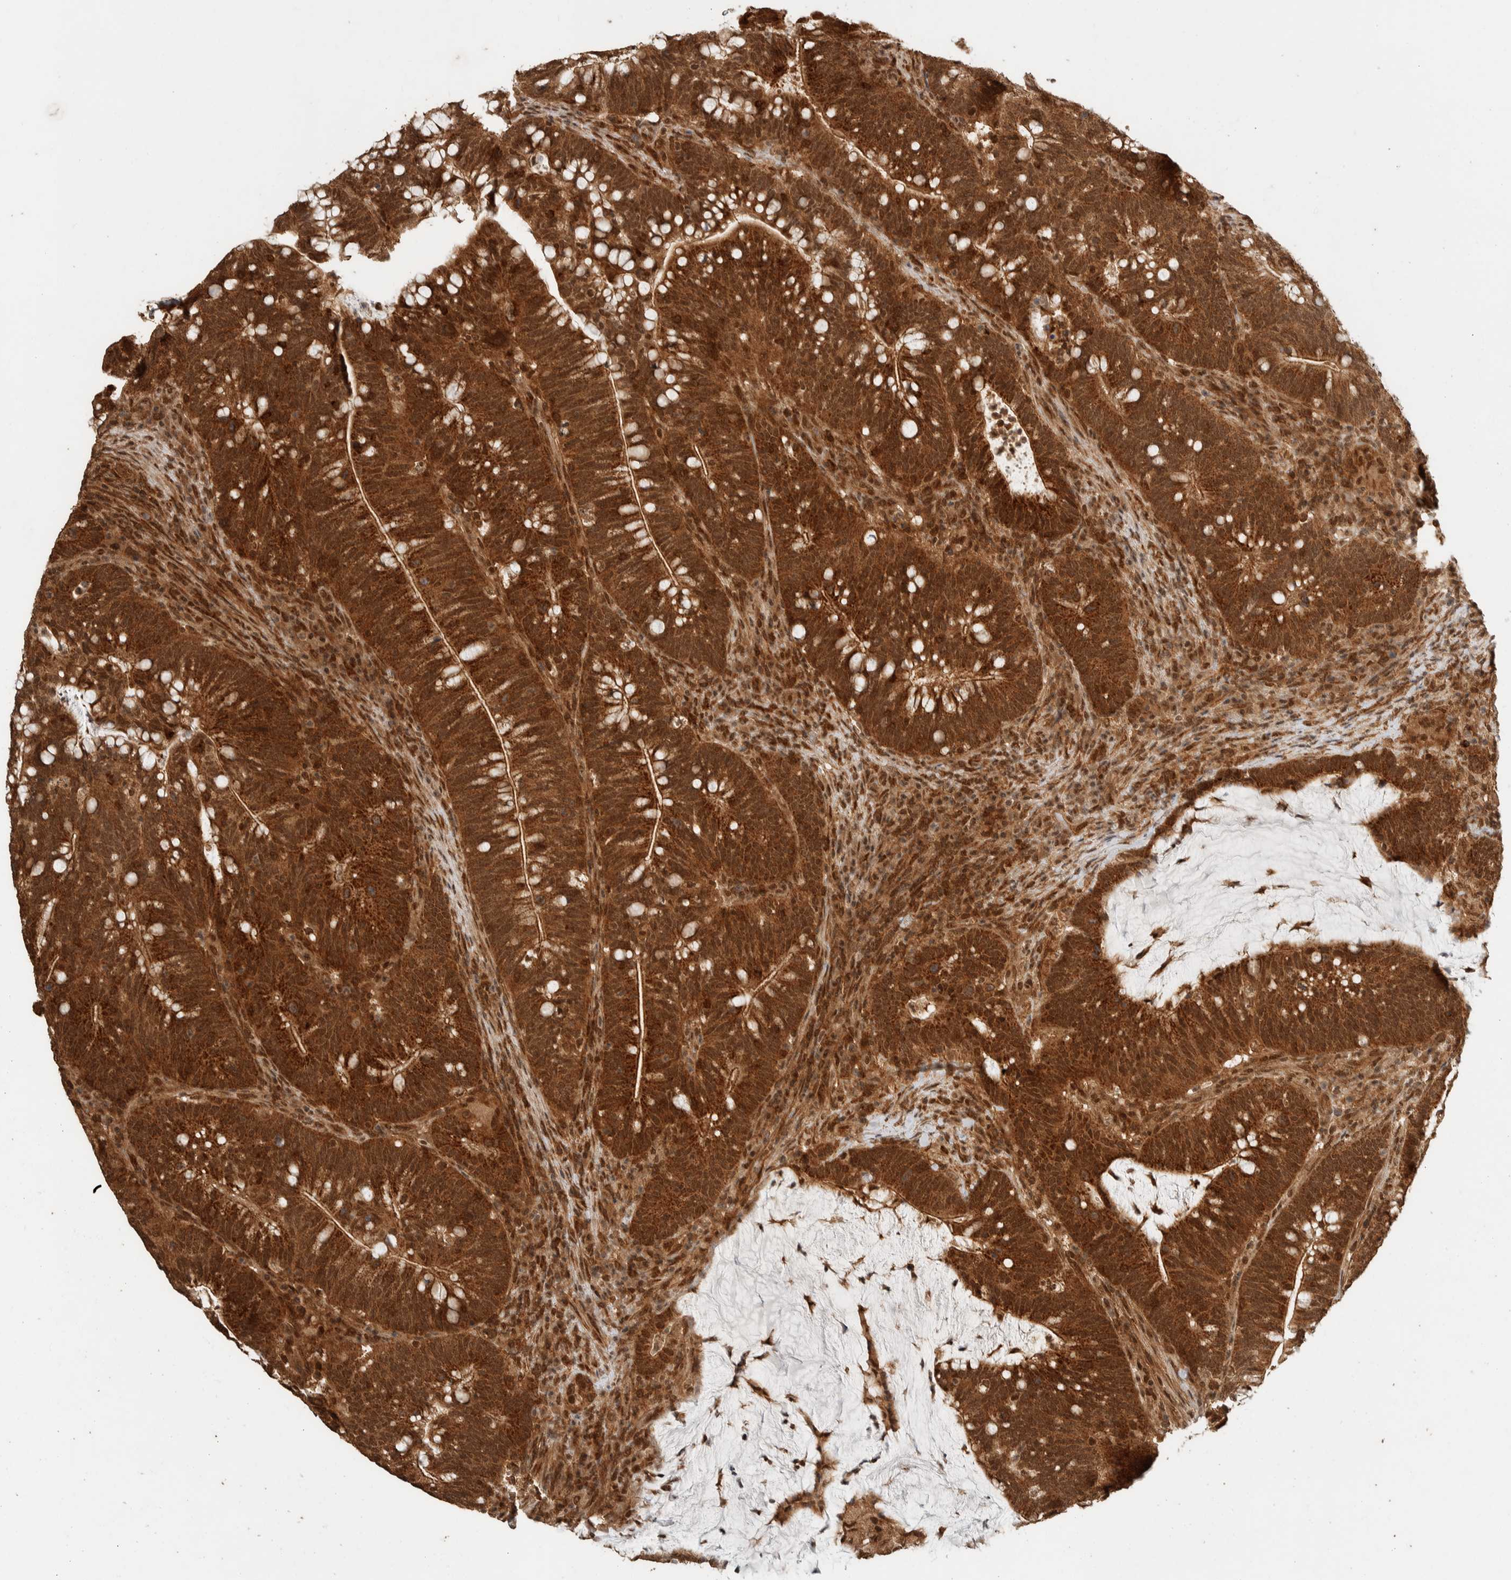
{"staining": {"intensity": "strong", "quantity": ">75%", "location": "cytoplasmic/membranous,nuclear"}, "tissue": "colorectal cancer", "cell_type": "Tumor cells", "image_type": "cancer", "snomed": [{"axis": "morphology", "description": "Adenocarcinoma, NOS"}, {"axis": "topography", "description": "Colon"}], "caption": "Protein expression analysis of adenocarcinoma (colorectal) reveals strong cytoplasmic/membranous and nuclear expression in about >75% of tumor cells.", "gene": "ZBTB2", "patient": {"sex": "female", "age": 66}}